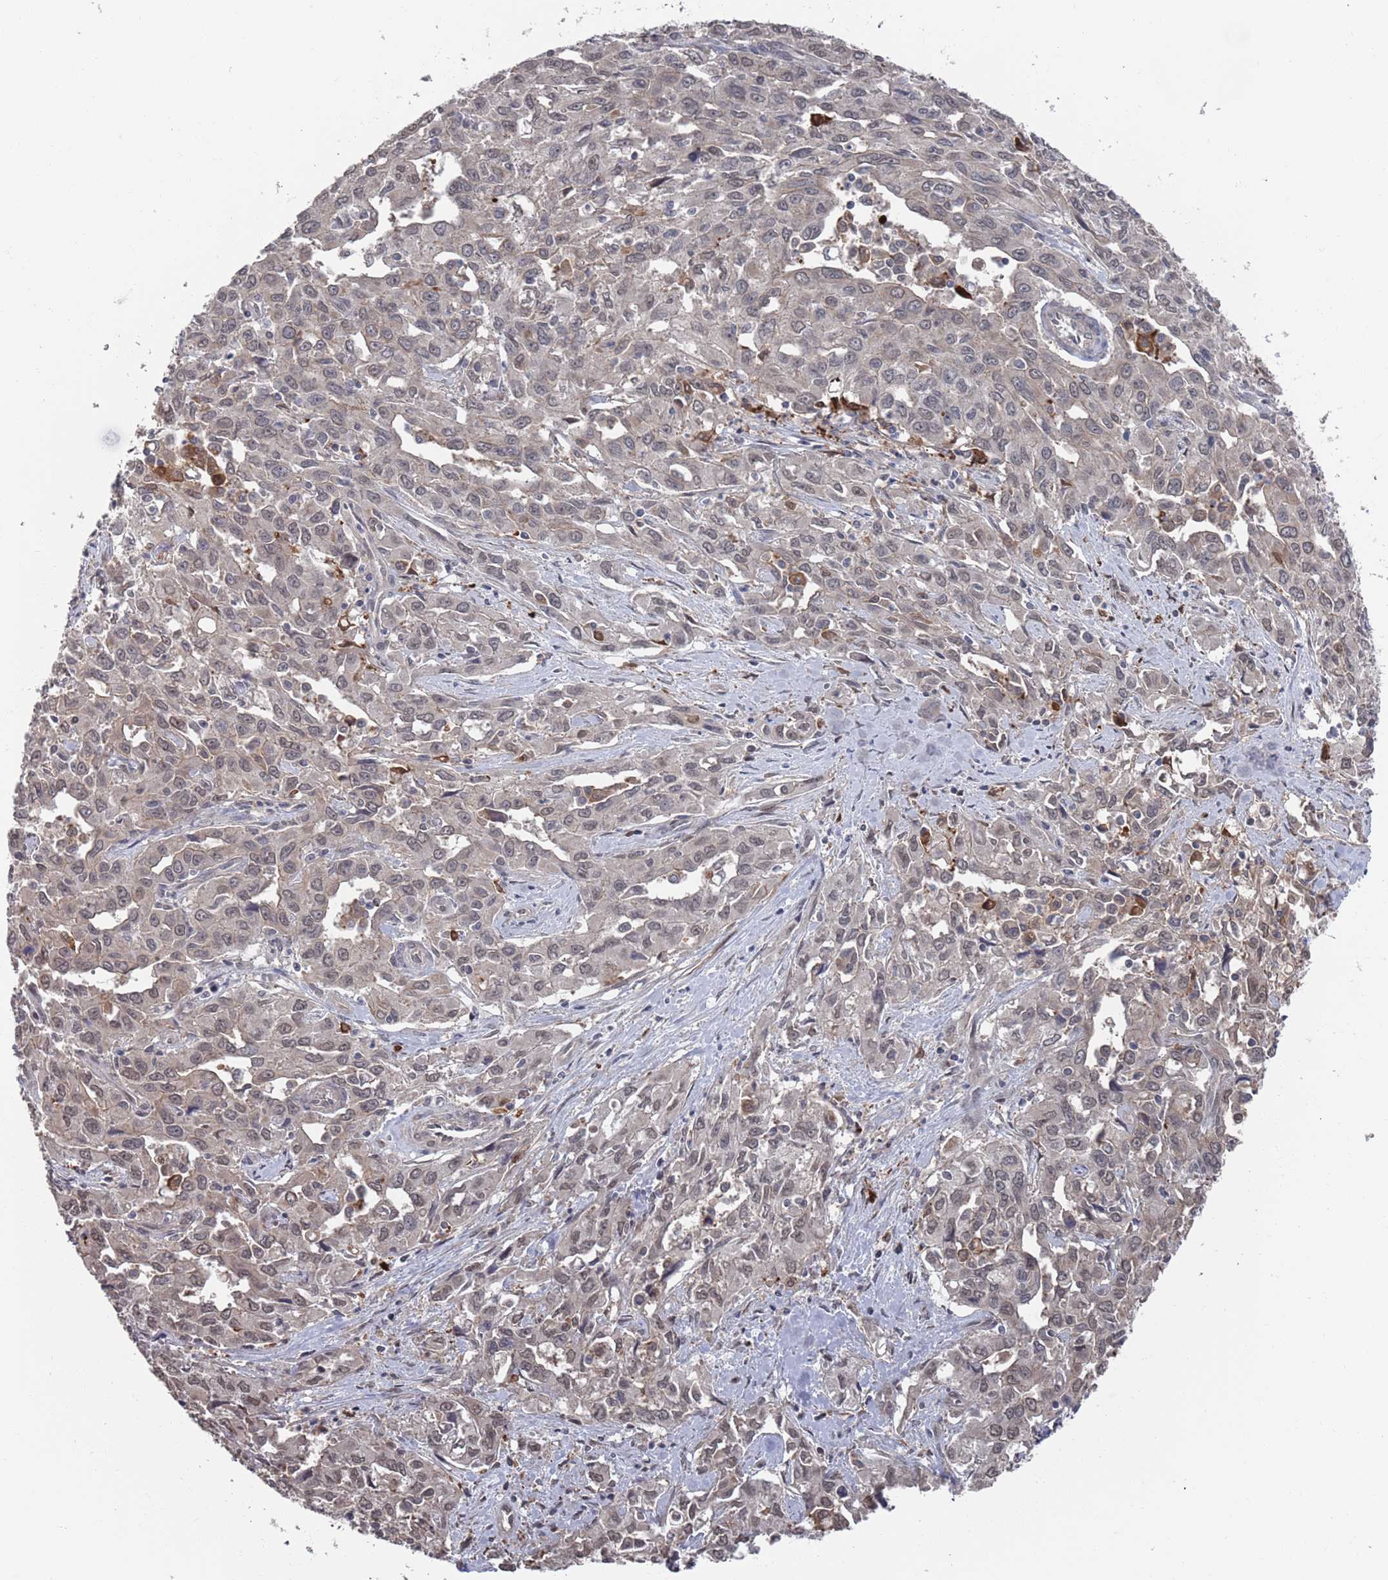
{"staining": {"intensity": "weak", "quantity": "25%-75%", "location": "nuclear"}, "tissue": "liver cancer", "cell_type": "Tumor cells", "image_type": "cancer", "snomed": [{"axis": "morphology", "description": "Carcinoma, Hepatocellular, NOS"}, {"axis": "topography", "description": "Liver"}], "caption": "Approximately 25%-75% of tumor cells in hepatocellular carcinoma (liver) exhibit weak nuclear protein expression as visualized by brown immunohistochemical staining.", "gene": "DGKD", "patient": {"sex": "male", "age": 63}}